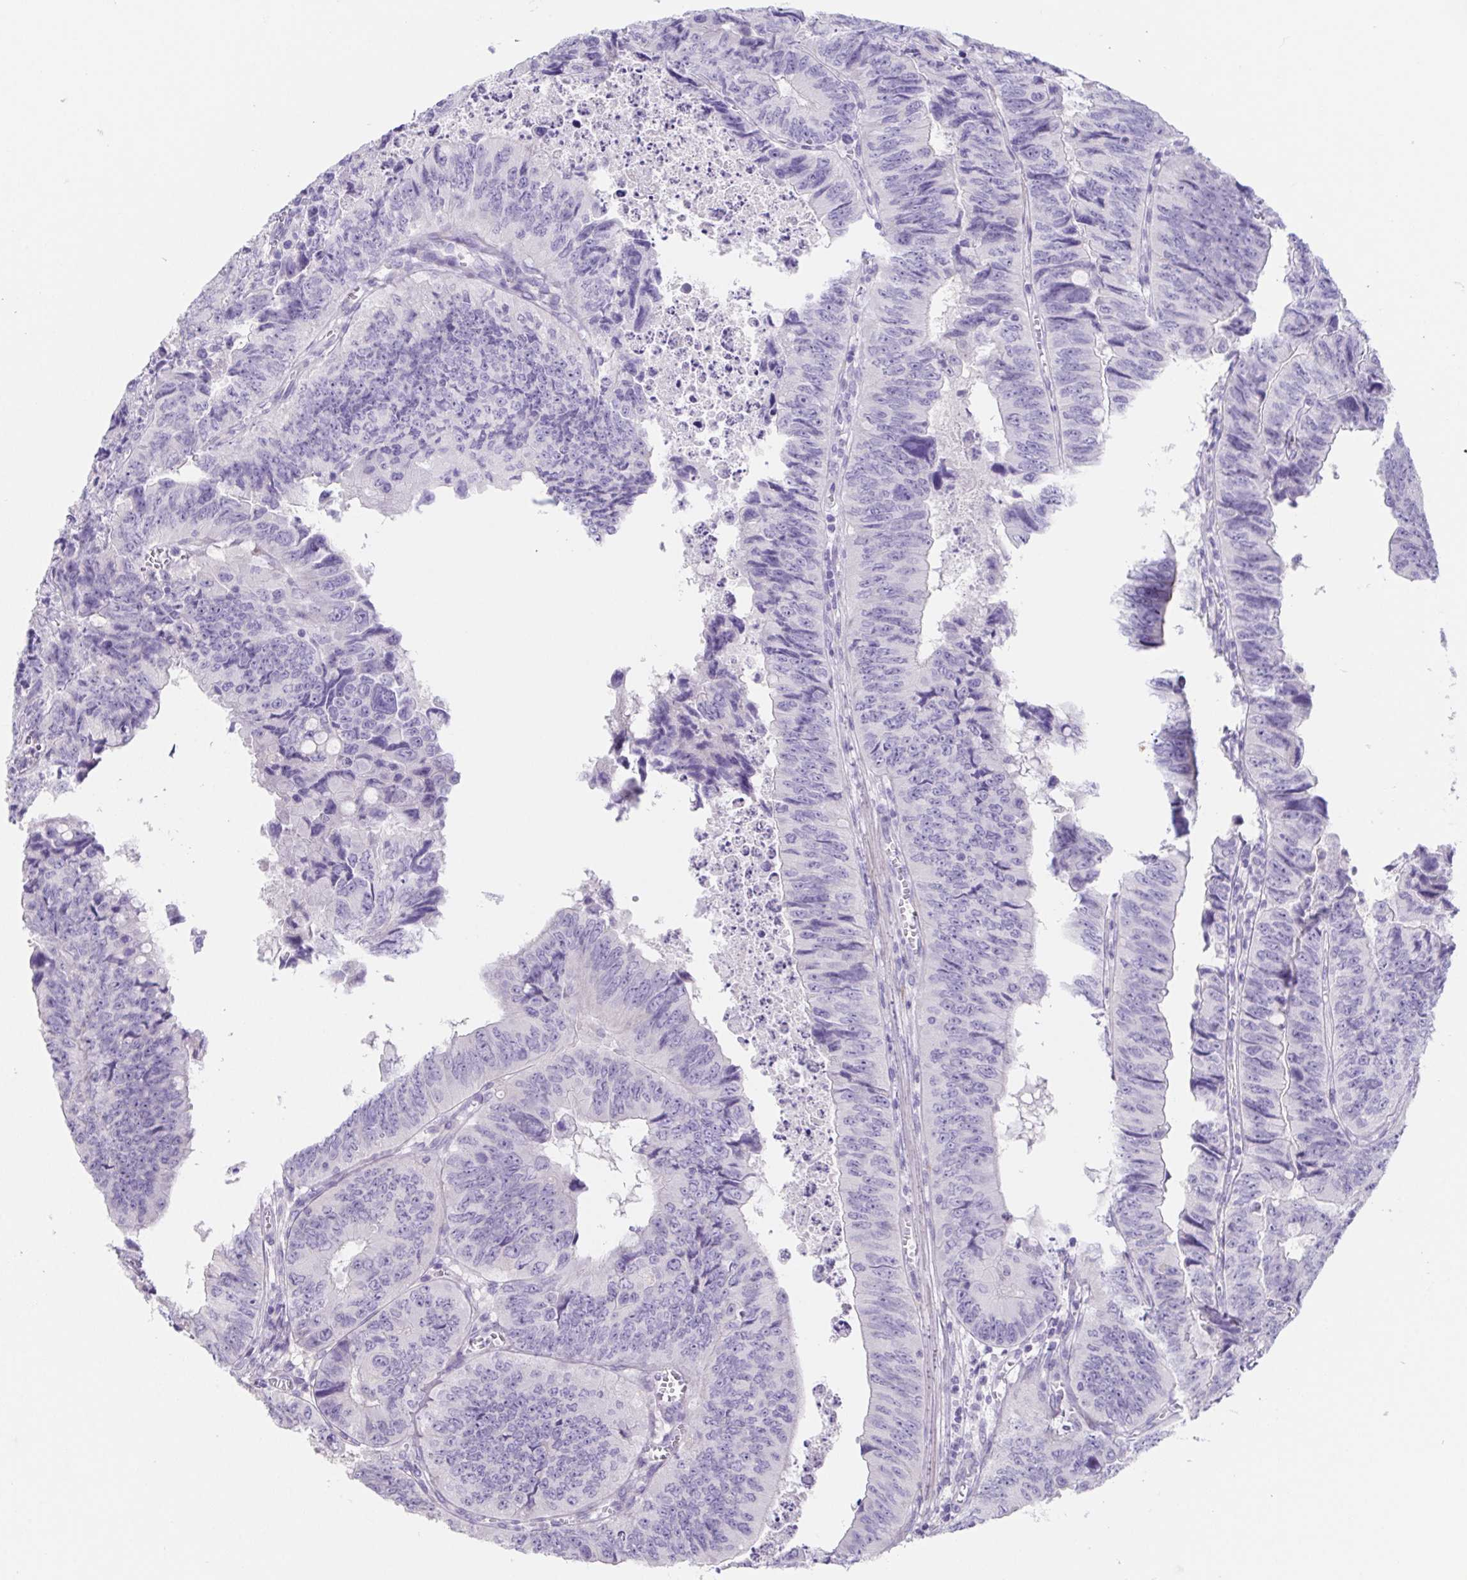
{"staining": {"intensity": "negative", "quantity": "none", "location": "none"}, "tissue": "colorectal cancer", "cell_type": "Tumor cells", "image_type": "cancer", "snomed": [{"axis": "morphology", "description": "Adenocarcinoma, NOS"}, {"axis": "topography", "description": "Colon"}], "caption": "Immunohistochemistry photomicrograph of neoplastic tissue: human colorectal adenocarcinoma stained with DAB (3,3'-diaminobenzidine) shows no significant protein staining in tumor cells.", "gene": "HDGFL1", "patient": {"sex": "female", "age": 84}}